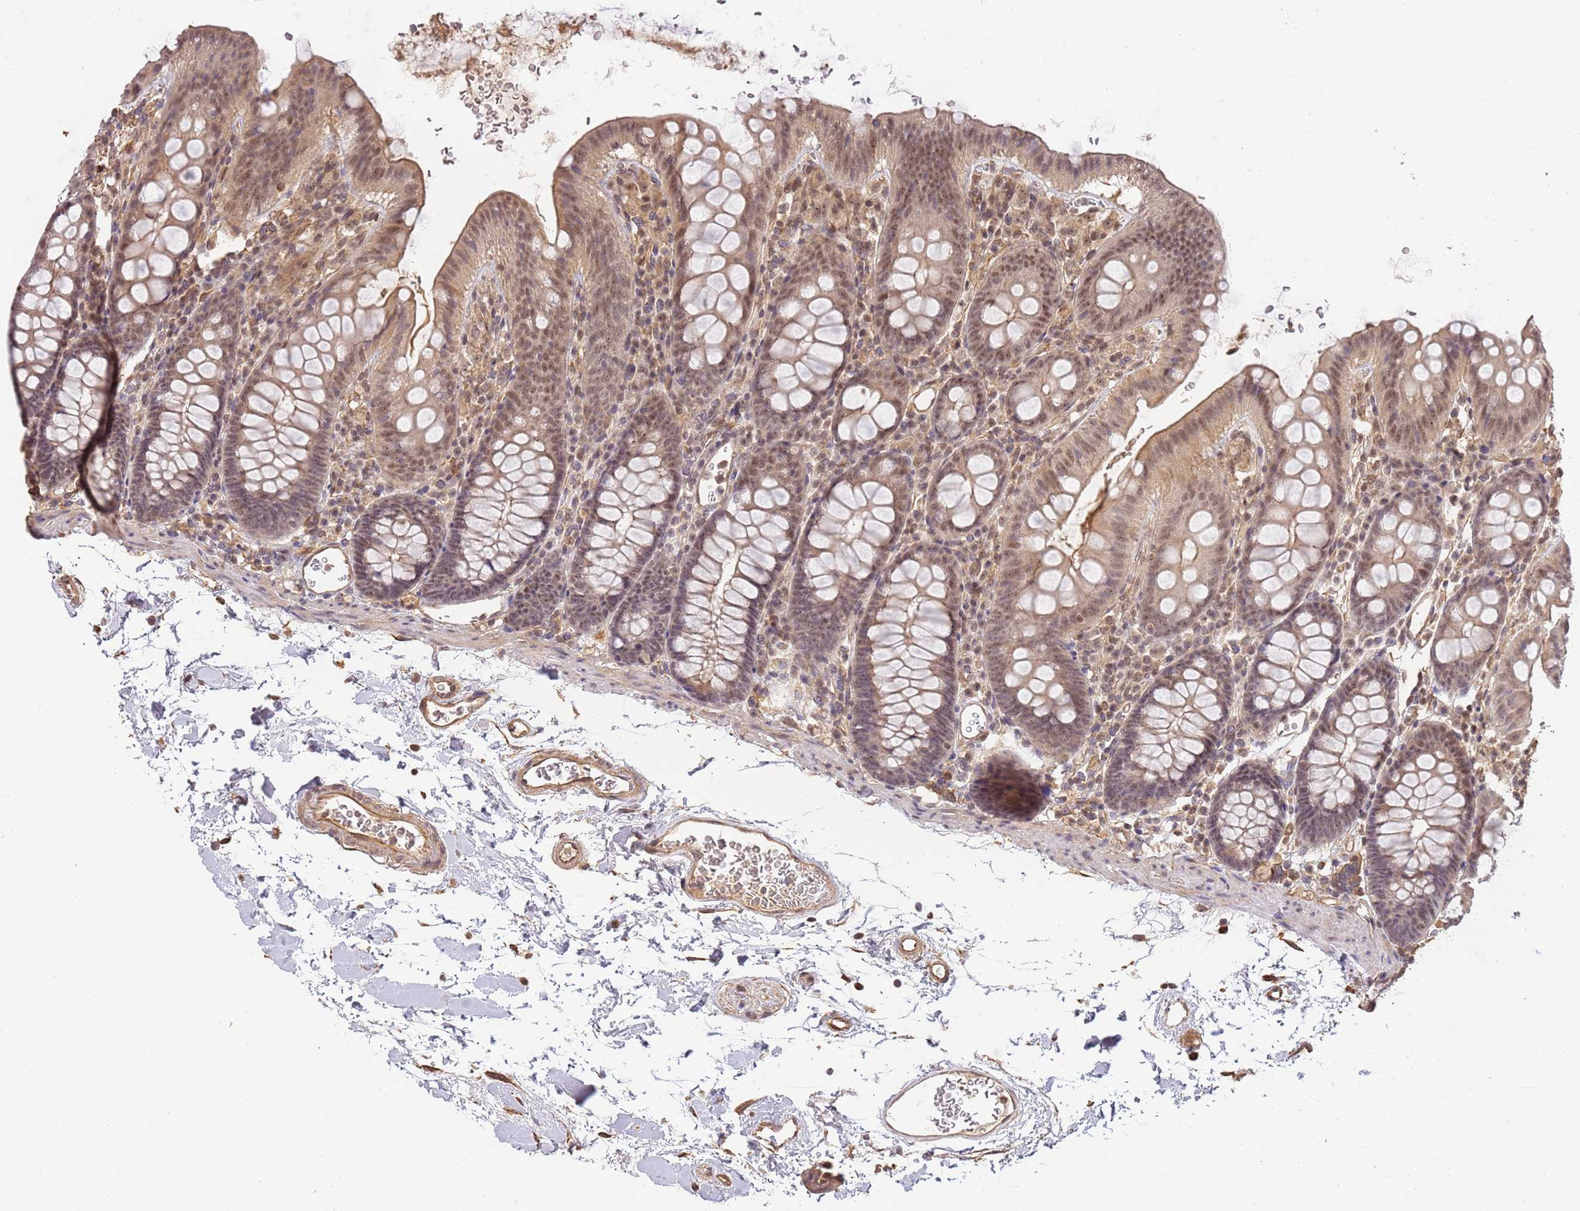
{"staining": {"intensity": "strong", "quantity": ">75%", "location": "cytoplasmic/membranous,nuclear"}, "tissue": "colon", "cell_type": "Endothelial cells", "image_type": "normal", "snomed": [{"axis": "morphology", "description": "Normal tissue, NOS"}, {"axis": "topography", "description": "Colon"}], "caption": "High-power microscopy captured an immunohistochemistry (IHC) photomicrograph of benign colon, revealing strong cytoplasmic/membranous,nuclear expression in approximately >75% of endothelial cells.", "gene": "SURF2", "patient": {"sex": "male", "age": 75}}